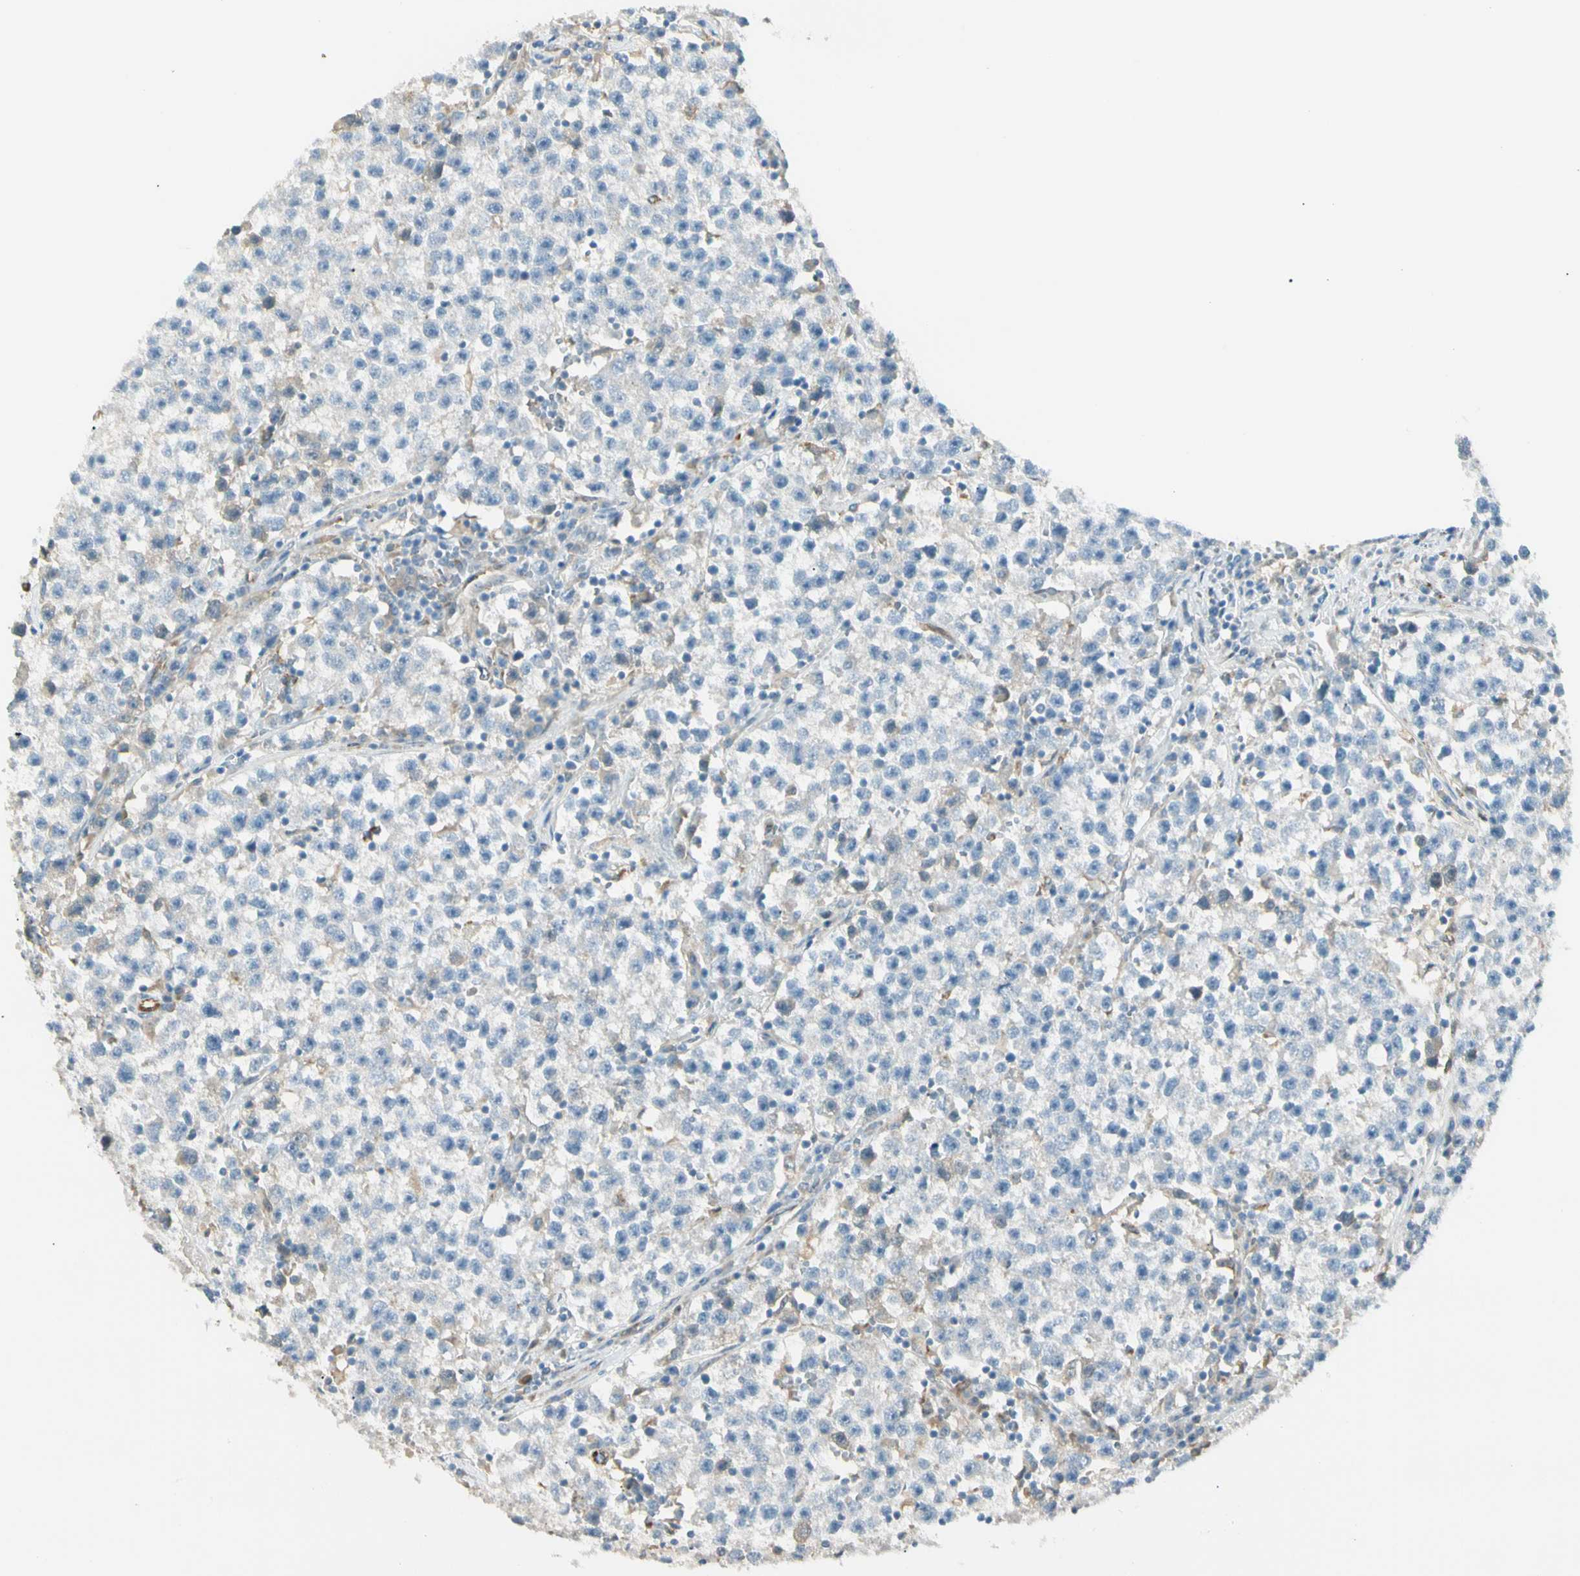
{"staining": {"intensity": "negative", "quantity": "none", "location": "none"}, "tissue": "testis cancer", "cell_type": "Tumor cells", "image_type": "cancer", "snomed": [{"axis": "morphology", "description": "Seminoma, NOS"}, {"axis": "topography", "description": "Testis"}], "caption": "A photomicrograph of human testis cancer is negative for staining in tumor cells.", "gene": "LPCAT2", "patient": {"sex": "male", "age": 22}}